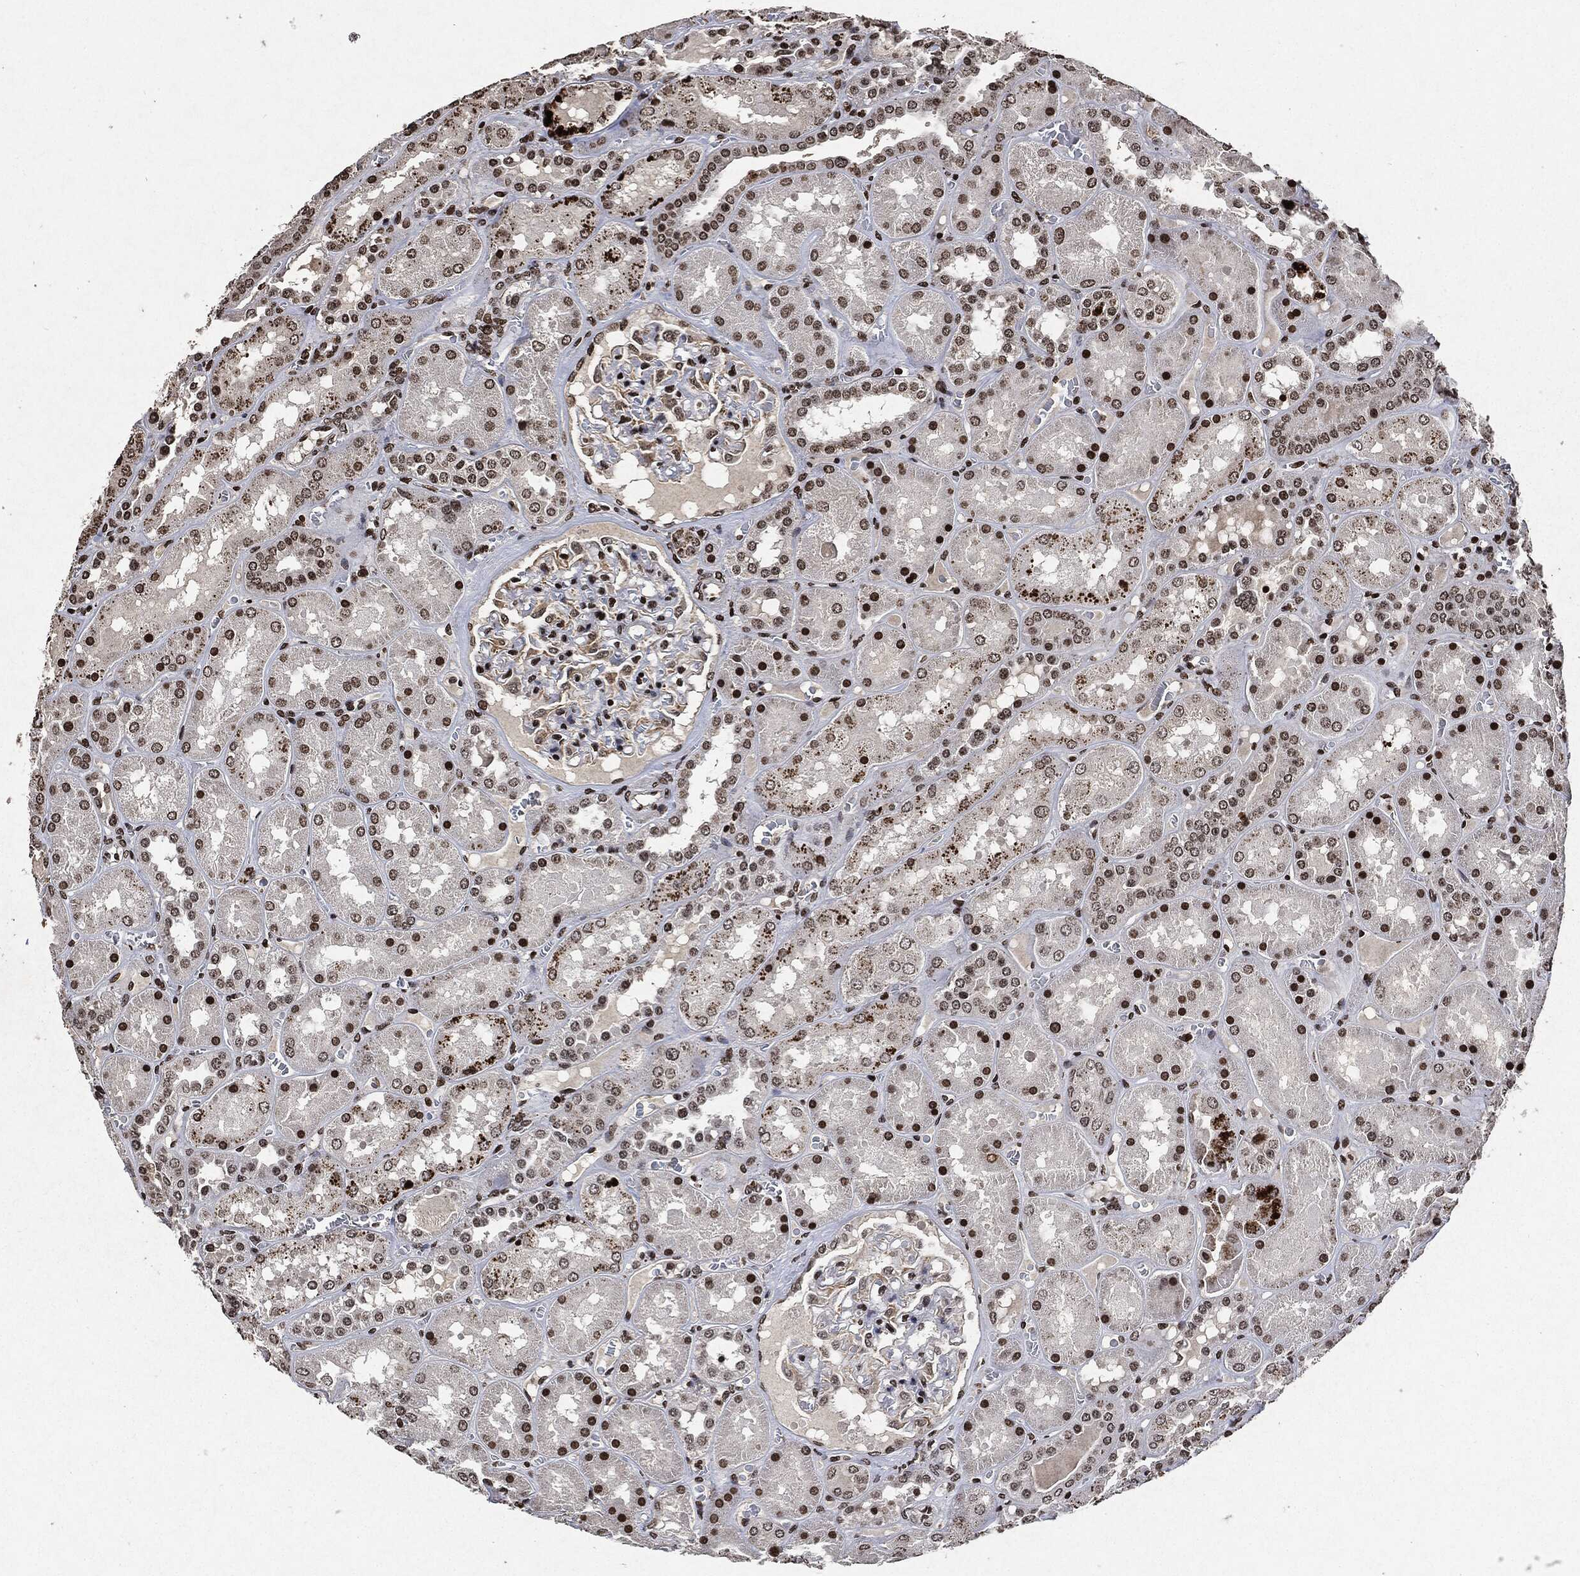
{"staining": {"intensity": "strong", "quantity": "<25%", "location": "nuclear"}, "tissue": "kidney", "cell_type": "Cells in glomeruli", "image_type": "normal", "snomed": [{"axis": "morphology", "description": "Normal tissue, NOS"}, {"axis": "topography", "description": "Kidney"}], "caption": "High-magnification brightfield microscopy of normal kidney stained with DAB (3,3'-diaminobenzidine) (brown) and counterstained with hematoxylin (blue). cells in glomeruli exhibit strong nuclear staining is present in approximately<25% of cells. The protein is shown in brown color, while the nuclei are stained blue.", "gene": "JUN", "patient": {"sex": "male", "age": 73}}